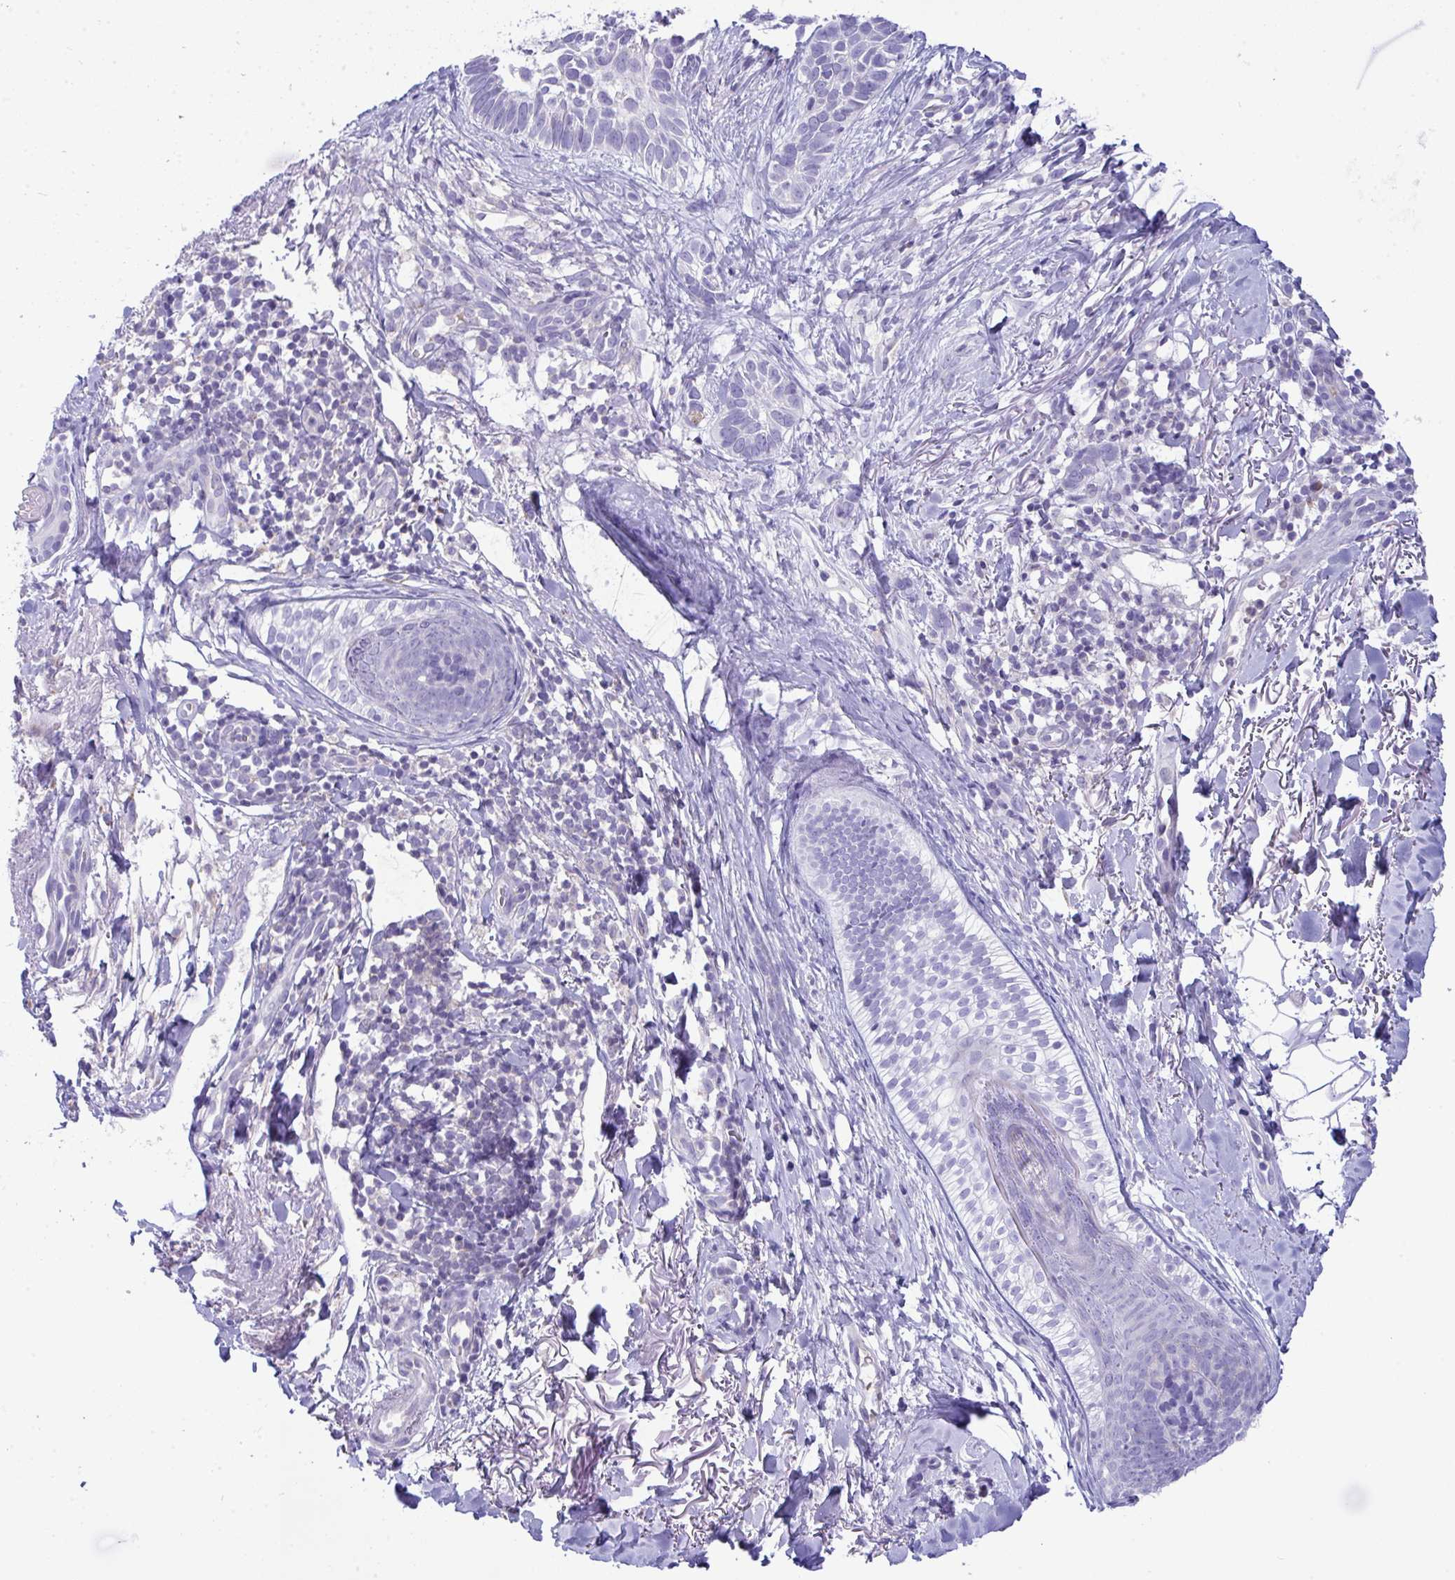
{"staining": {"intensity": "negative", "quantity": "none", "location": "none"}, "tissue": "skin cancer", "cell_type": "Tumor cells", "image_type": "cancer", "snomed": [{"axis": "morphology", "description": "Basal cell carcinoma"}, {"axis": "topography", "description": "Skin"}, {"axis": "topography", "description": "Skin of face"}], "caption": "The histopathology image reveals no staining of tumor cells in skin cancer. (DAB (3,3'-diaminobenzidine) IHC, high magnification).", "gene": "PLA2G12B", "patient": {"sex": "female", "age": 90}}